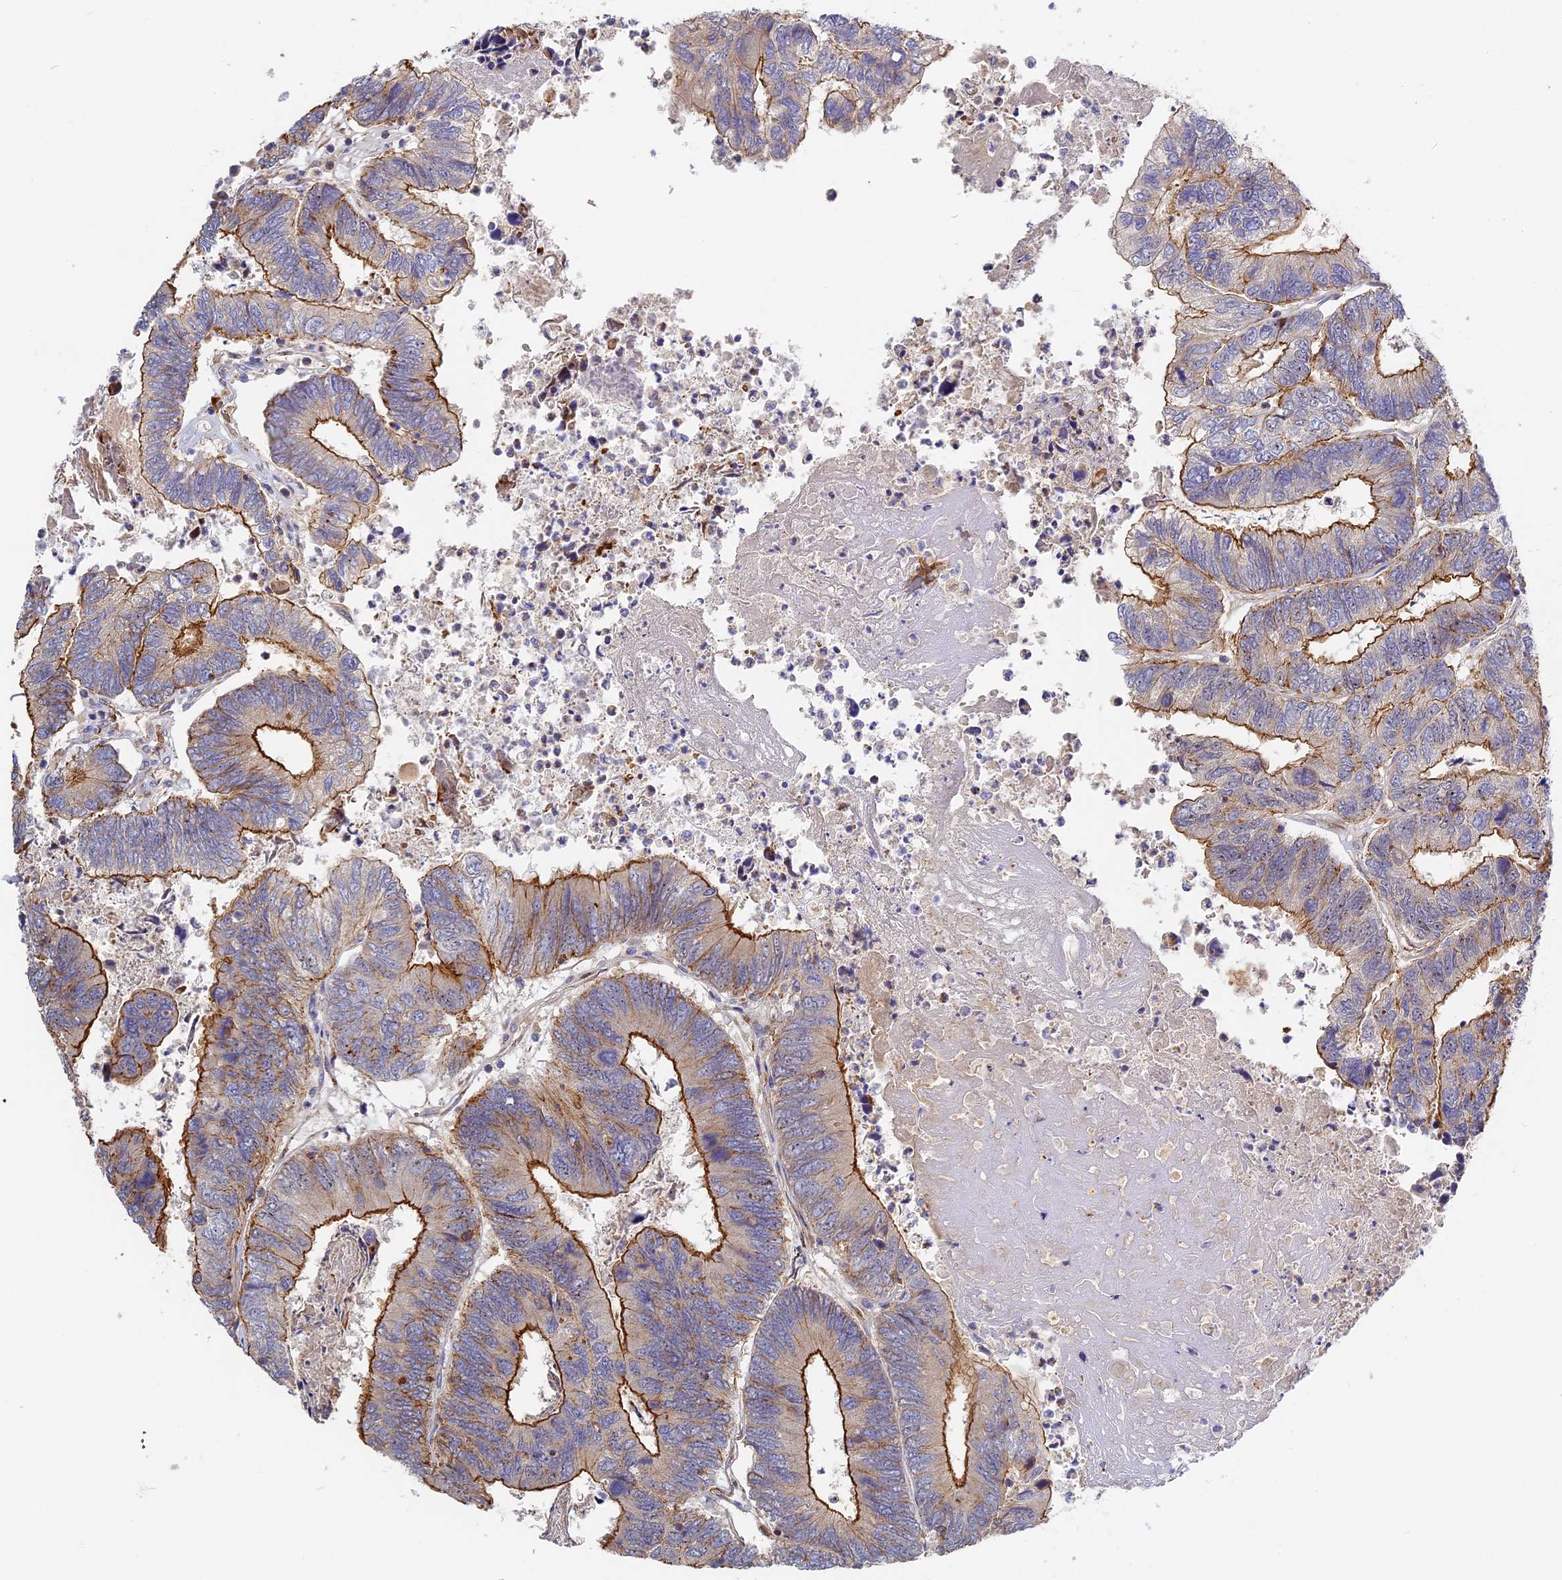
{"staining": {"intensity": "moderate", "quantity": "25%-75%", "location": "cytoplasmic/membranous"}, "tissue": "colorectal cancer", "cell_type": "Tumor cells", "image_type": "cancer", "snomed": [{"axis": "morphology", "description": "Adenocarcinoma, NOS"}, {"axis": "topography", "description": "Colon"}], "caption": "Colorectal adenocarcinoma stained with DAB immunohistochemistry (IHC) reveals medium levels of moderate cytoplasmic/membranous expression in approximately 25%-75% of tumor cells.", "gene": "MISP3", "patient": {"sex": "female", "age": 67}}